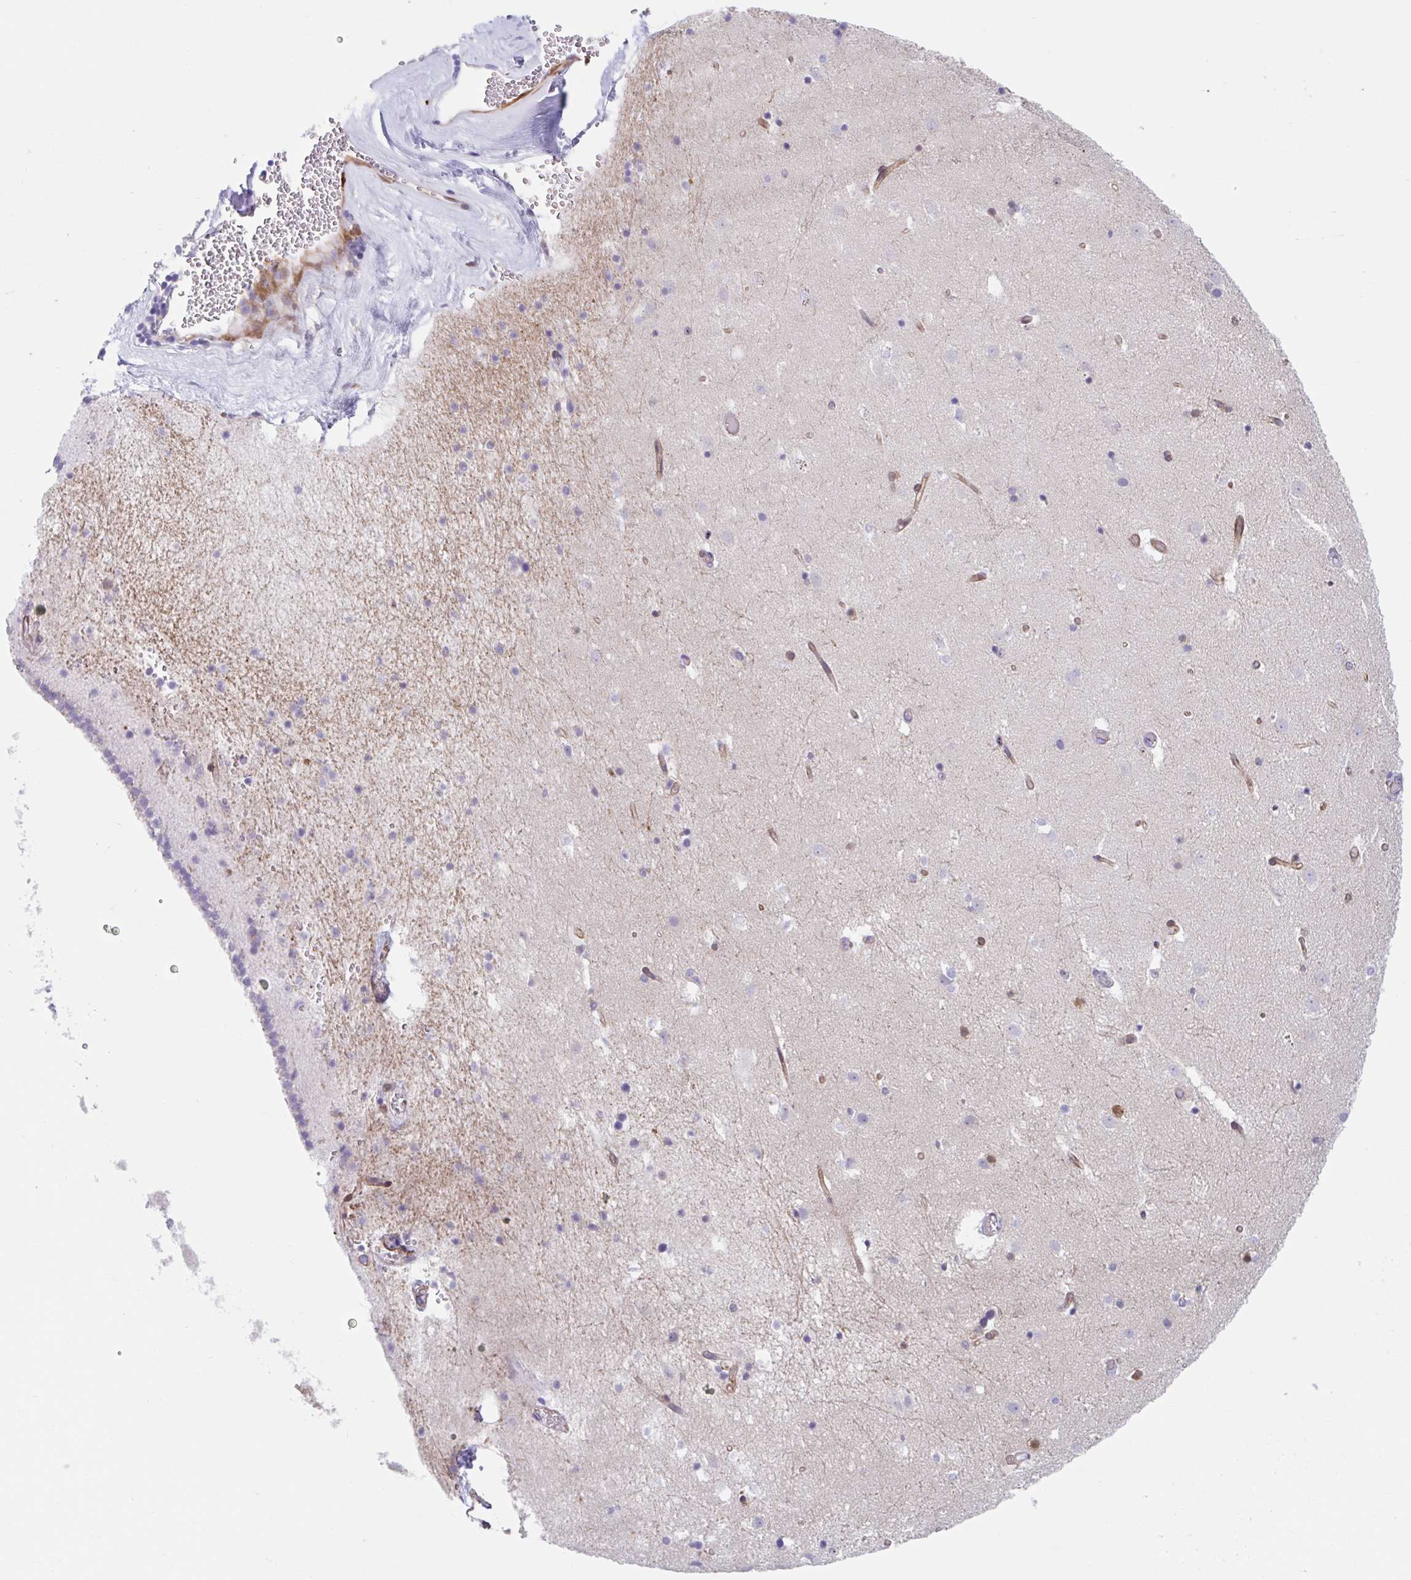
{"staining": {"intensity": "negative", "quantity": "none", "location": "none"}, "tissue": "caudate", "cell_type": "Glial cells", "image_type": "normal", "snomed": [{"axis": "morphology", "description": "Normal tissue, NOS"}, {"axis": "topography", "description": "Lateral ventricle wall"}], "caption": "Immunohistochemical staining of benign caudate exhibits no significant positivity in glial cells.", "gene": "EFHD1", "patient": {"sex": "male", "age": 37}}